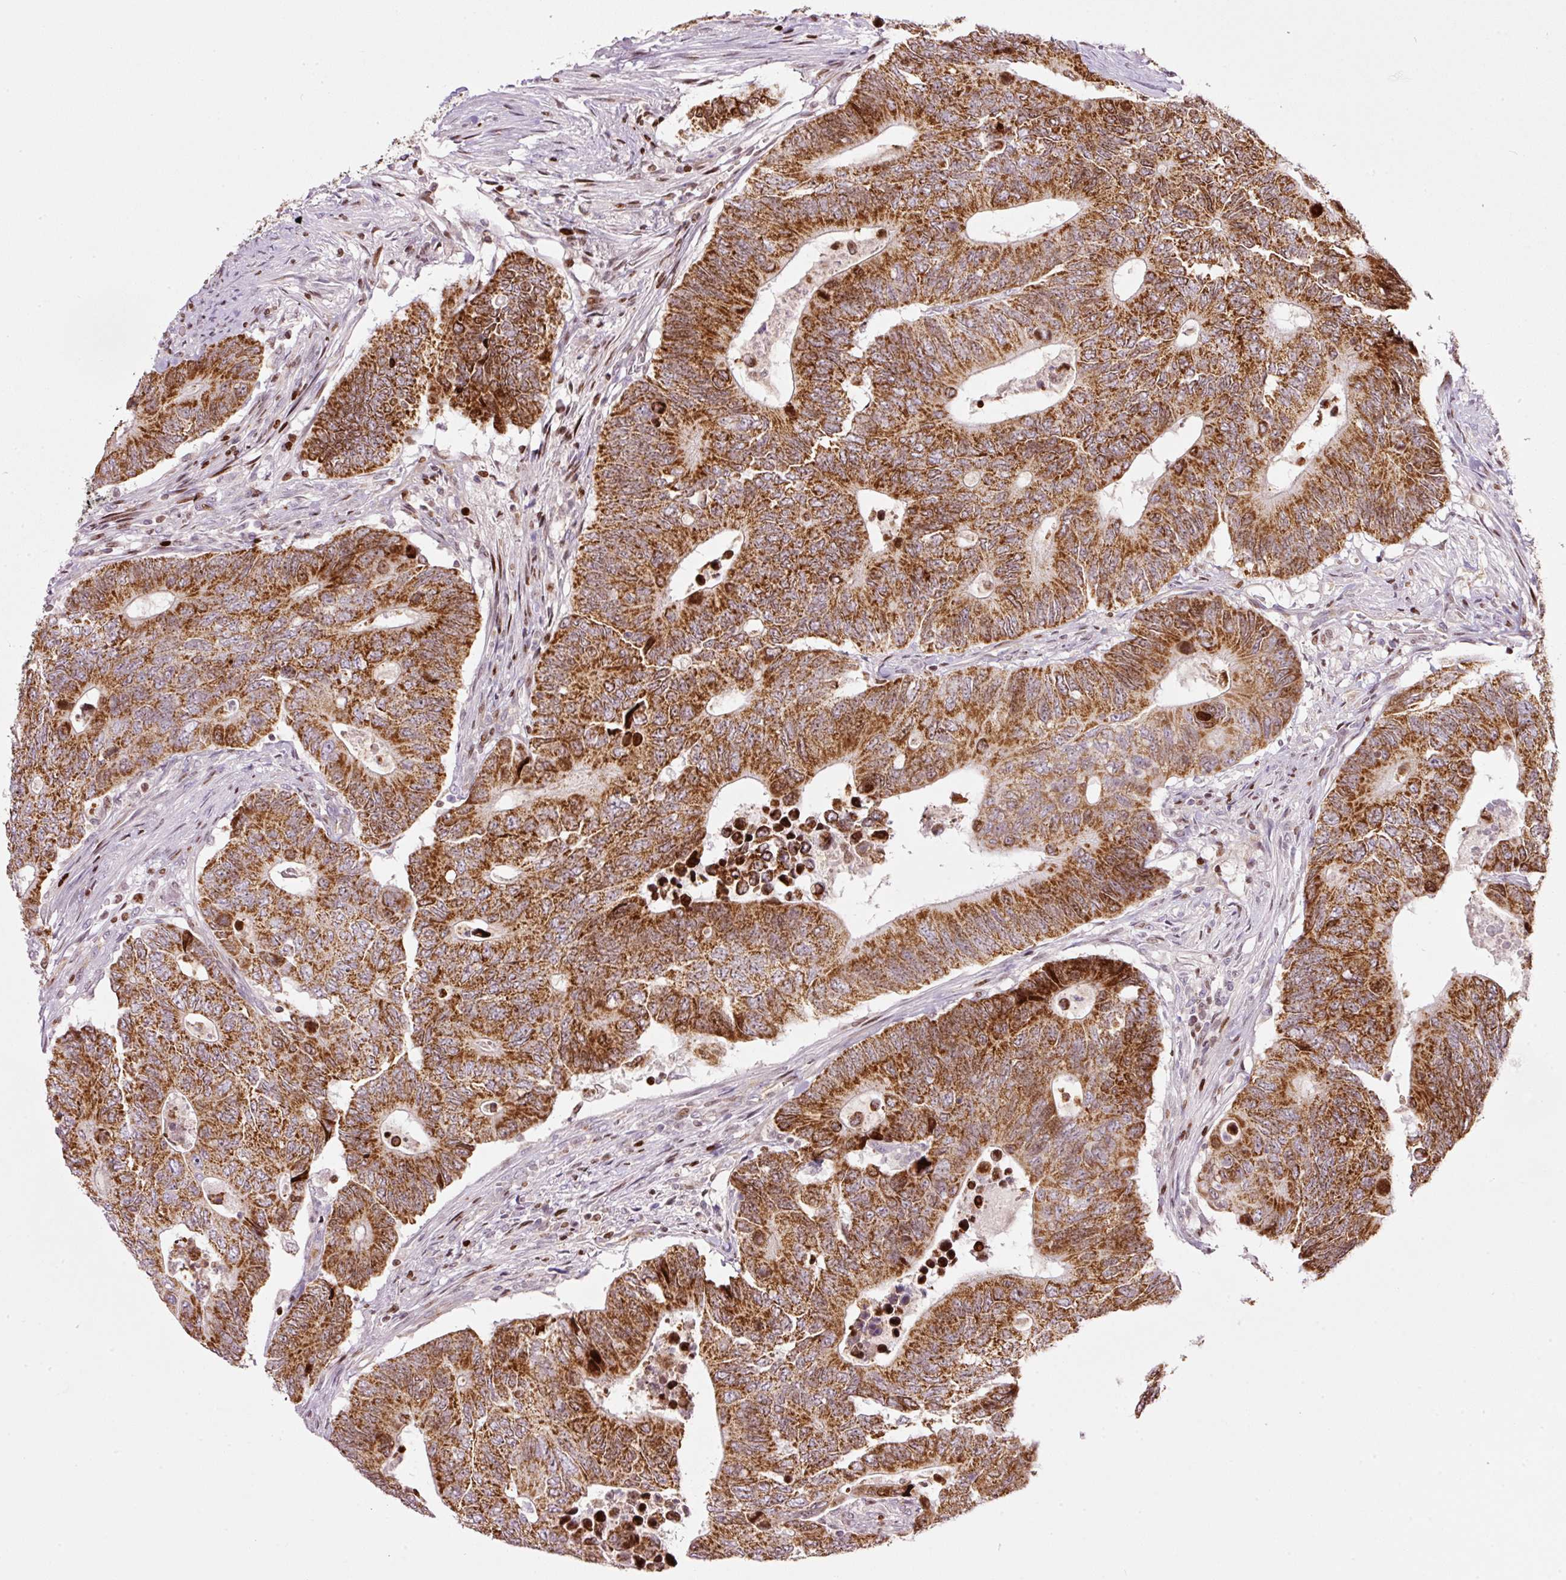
{"staining": {"intensity": "strong", "quantity": ">75%", "location": "cytoplasmic/membranous"}, "tissue": "colorectal cancer", "cell_type": "Tumor cells", "image_type": "cancer", "snomed": [{"axis": "morphology", "description": "Adenocarcinoma, NOS"}, {"axis": "topography", "description": "Colon"}], "caption": "DAB immunohistochemical staining of colorectal adenocarcinoma shows strong cytoplasmic/membranous protein positivity in about >75% of tumor cells.", "gene": "TMEM8B", "patient": {"sex": "male", "age": 87}}